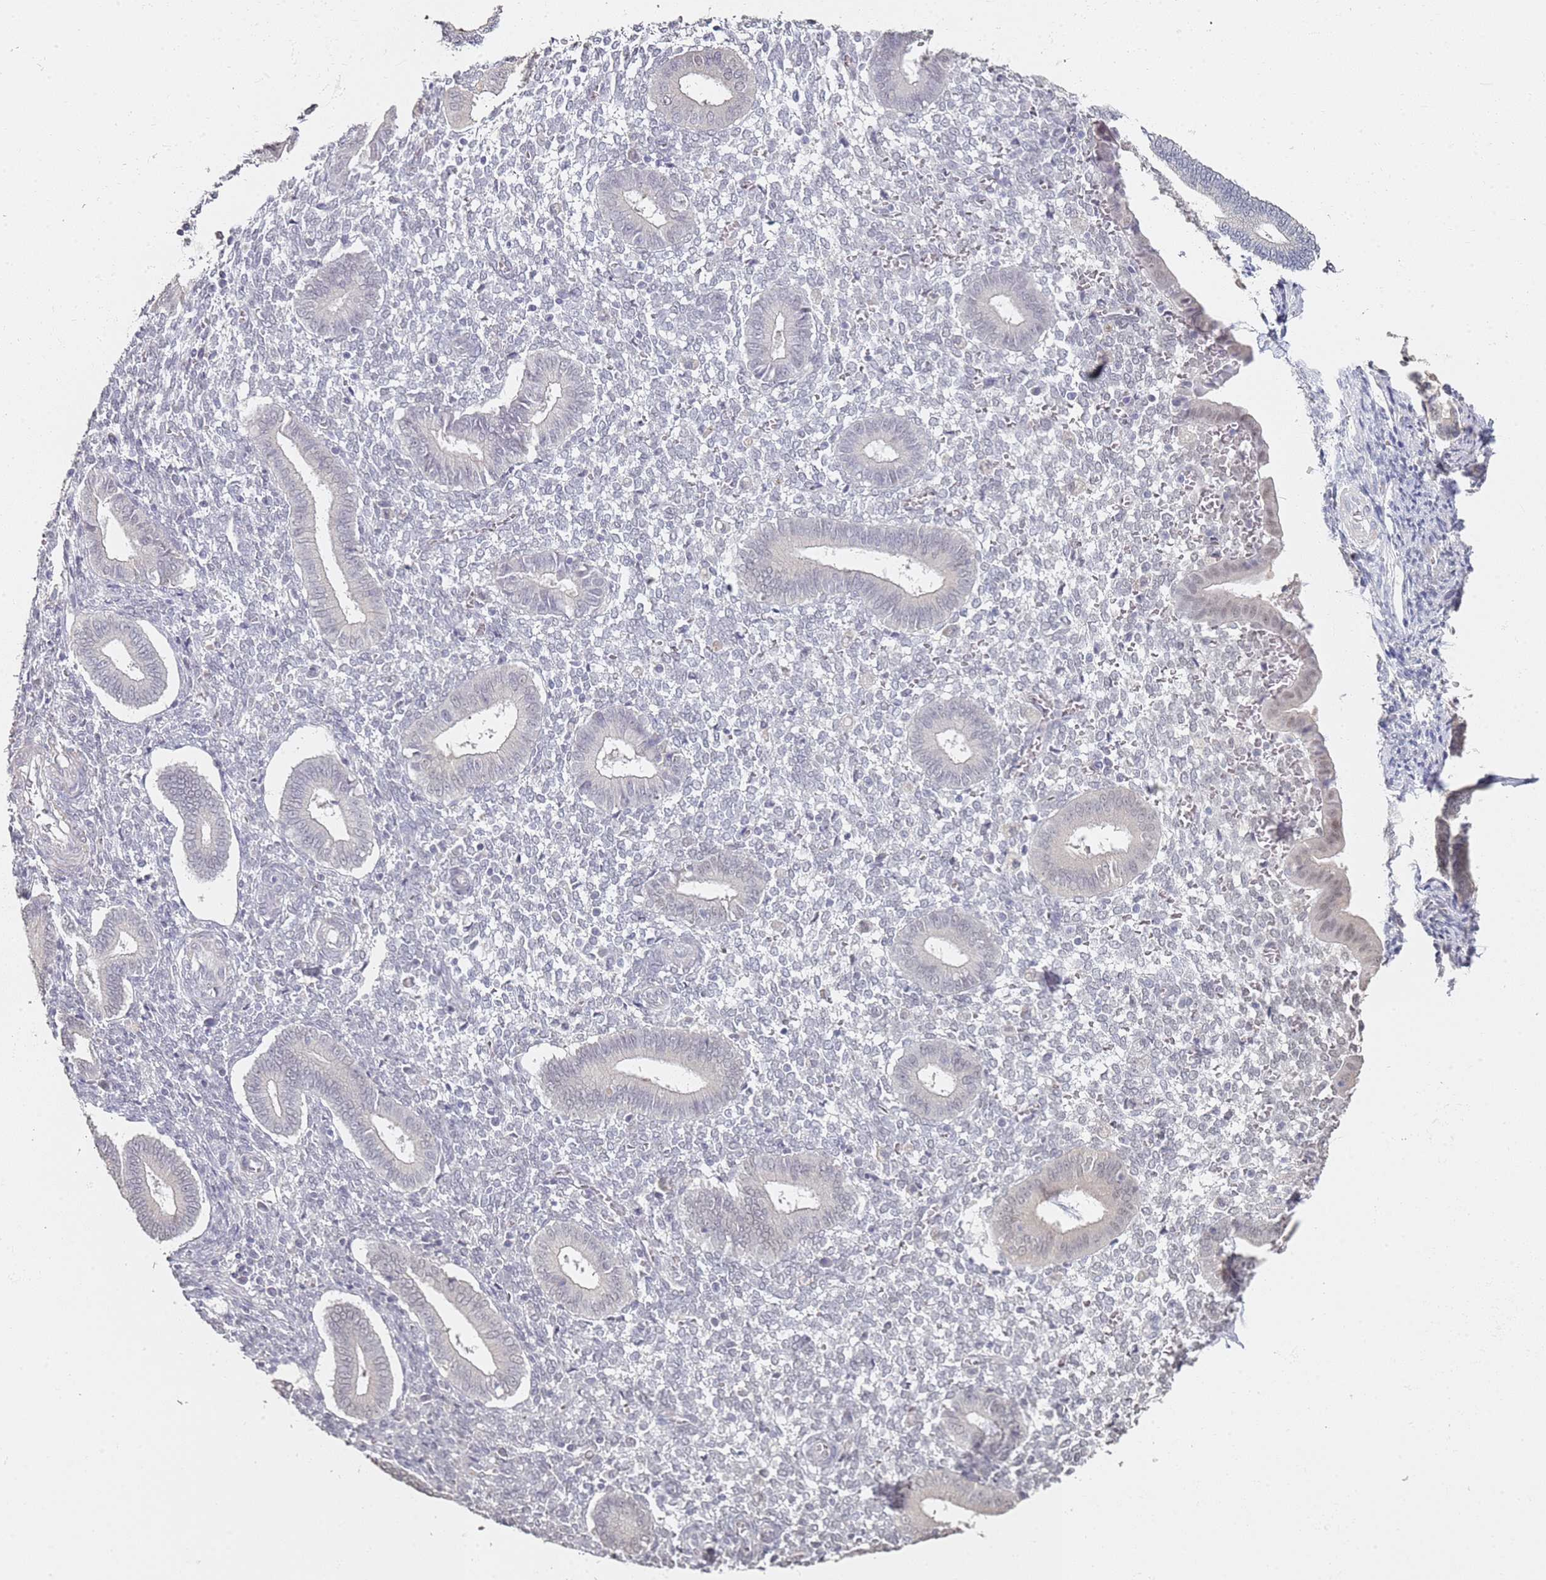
{"staining": {"intensity": "negative", "quantity": "none", "location": "none"}, "tissue": "endometrium", "cell_type": "Cells in endometrial stroma", "image_type": "normal", "snomed": [{"axis": "morphology", "description": "Normal tissue, NOS"}, {"axis": "topography", "description": "Endometrium"}], "caption": "This is a histopathology image of IHC staining of normal endometrium, which shows no positivity in cells in endometrial stroma.", "gene": "DNAH11", "patient": {"sex": "female", "age": 44}}